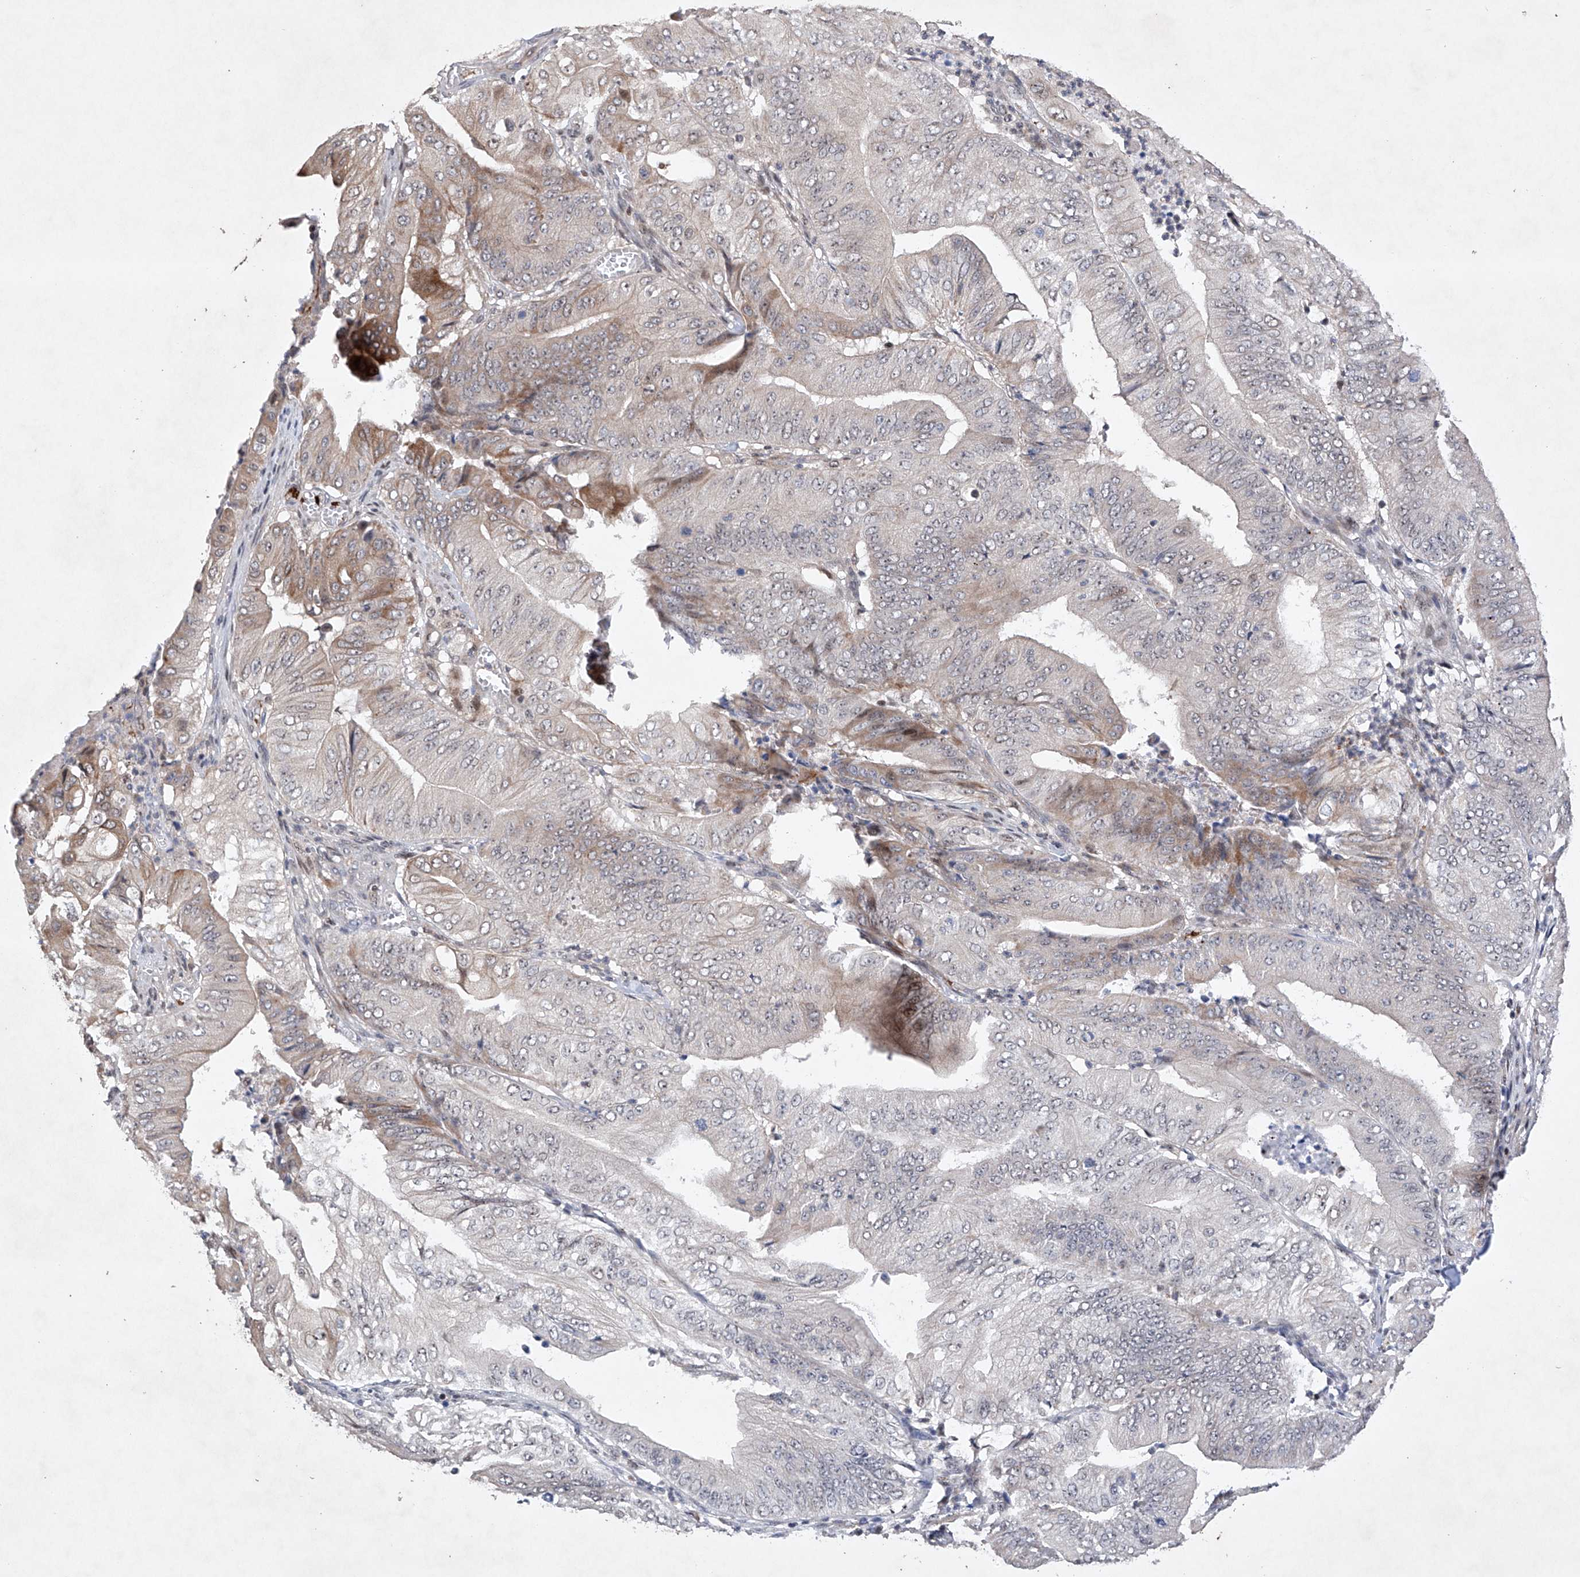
{"staining": {"intensity": "negative", "quantity": "none", "location": "none"}, "tissue": "pancreatic cancer", "cell_type": "Tumor cells", "image_type": "cancer", "snomed": [{"axis": "morphology", "description": "Adenocarcinoma, NOS"}, {"axis": "topography", "description": "Pancreas"}], "caption": "IHC histopathology image of neoplastic tissue: human pancreatic adenocarcinoma stained with DAB (3,3'-diaminobenzidine) shows no significant protein positivity in tumor cells.", "gene": "AFG1L", "patient": {"sex": "female", "age": 77}}